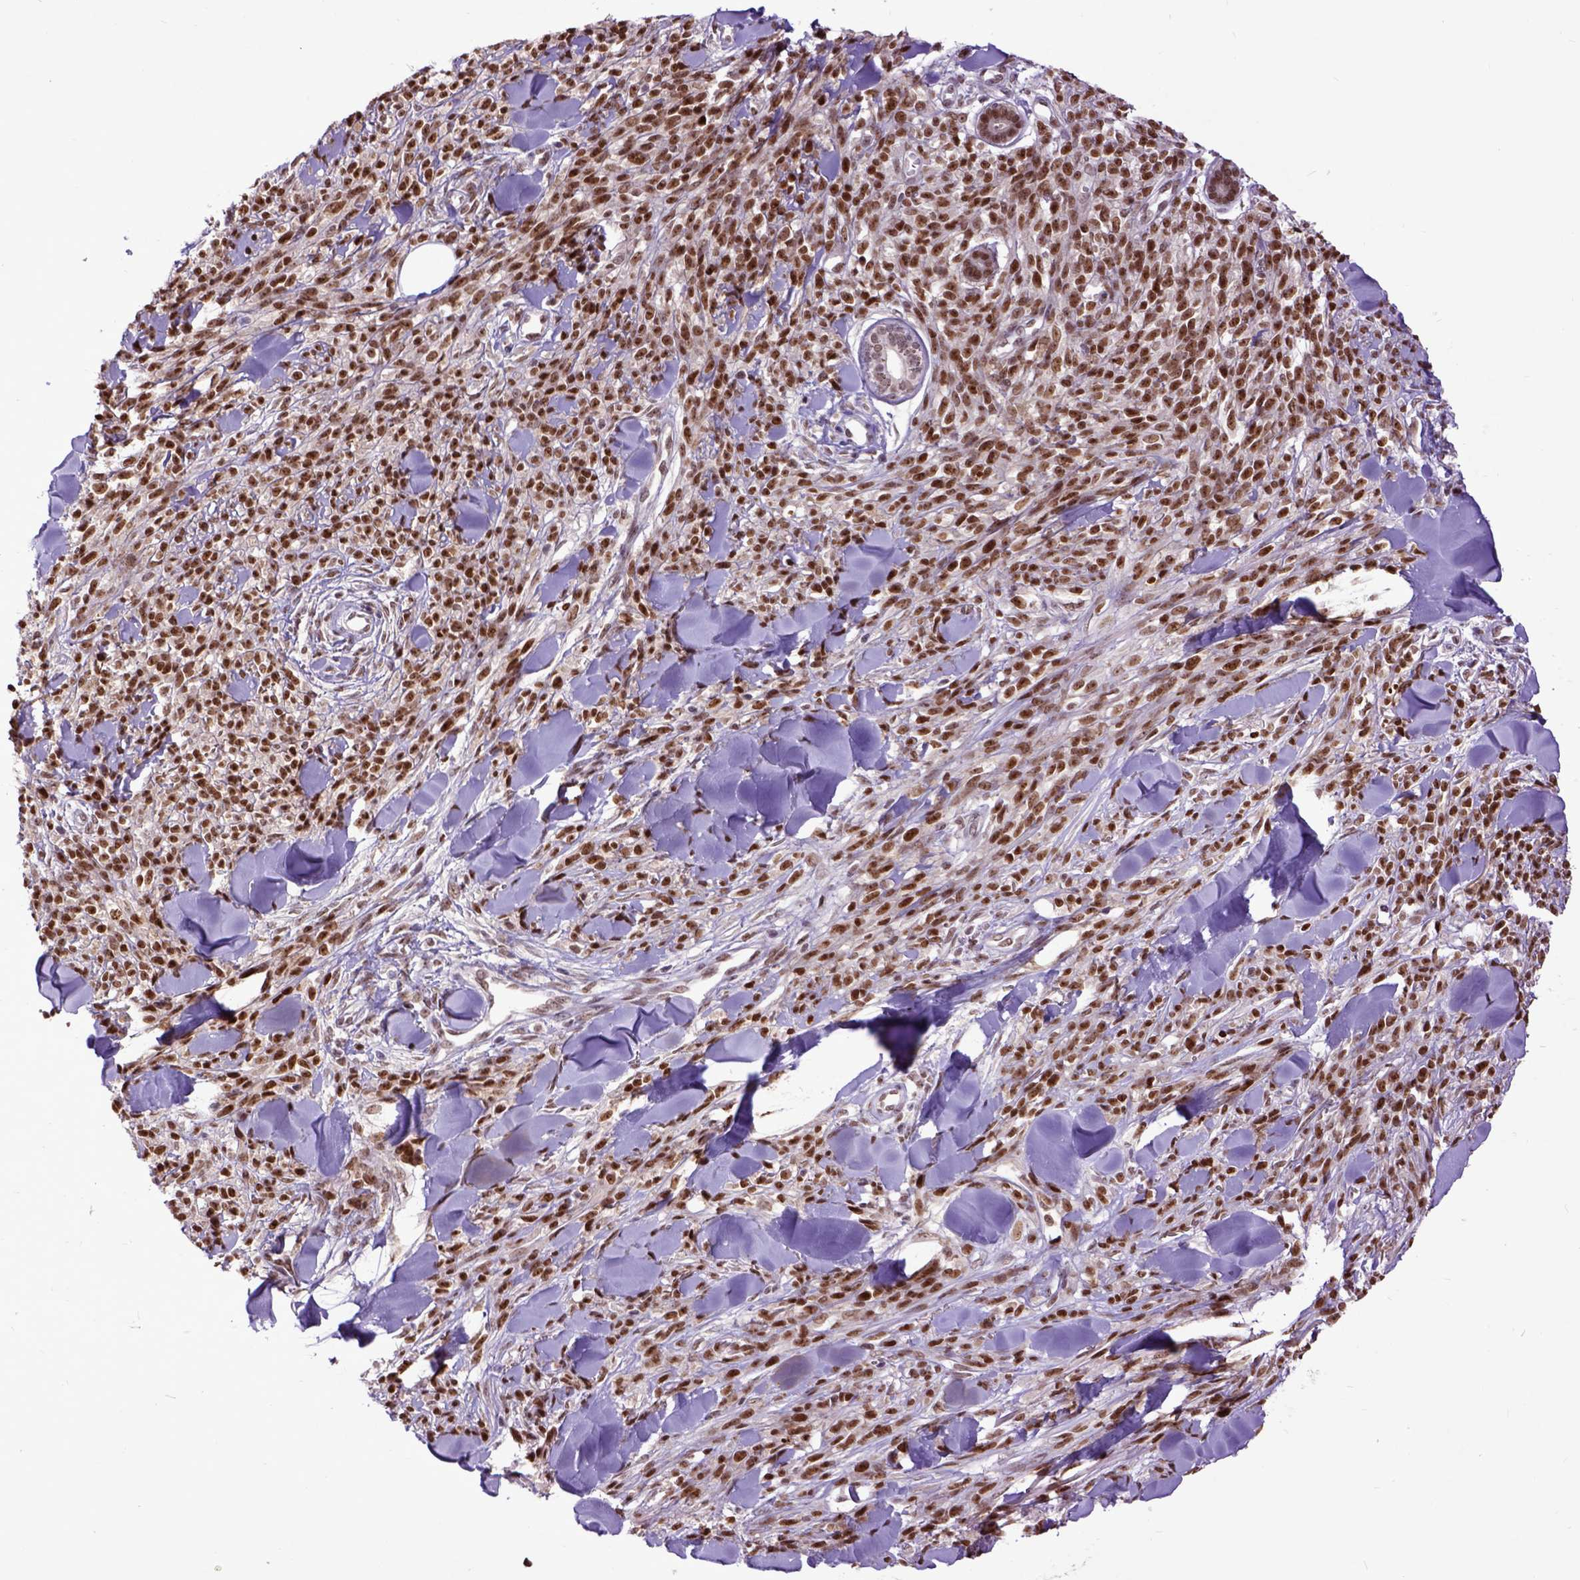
{"staining": {"intensity": "moderate", "quantity": ">75%", "location": "nuclear"}, "tissue": "melanoma", "cell_type": "Tumor cells", "image_type": "cancer", "snomed": [{"axis": "morphology", "description": "Malignant melanoma, NOS"}, {"axis": "topography", "description": "Skin"}, {"axis": "topography", "description": "Skin of trunk"}], "caption": "Immunohistochemistry of melanoma displays medium levels of moderate nuclear expression in approximately >75% of tumor cells.", "gene": "RCC2", "patient": {"sex": "male", "age": 74}}